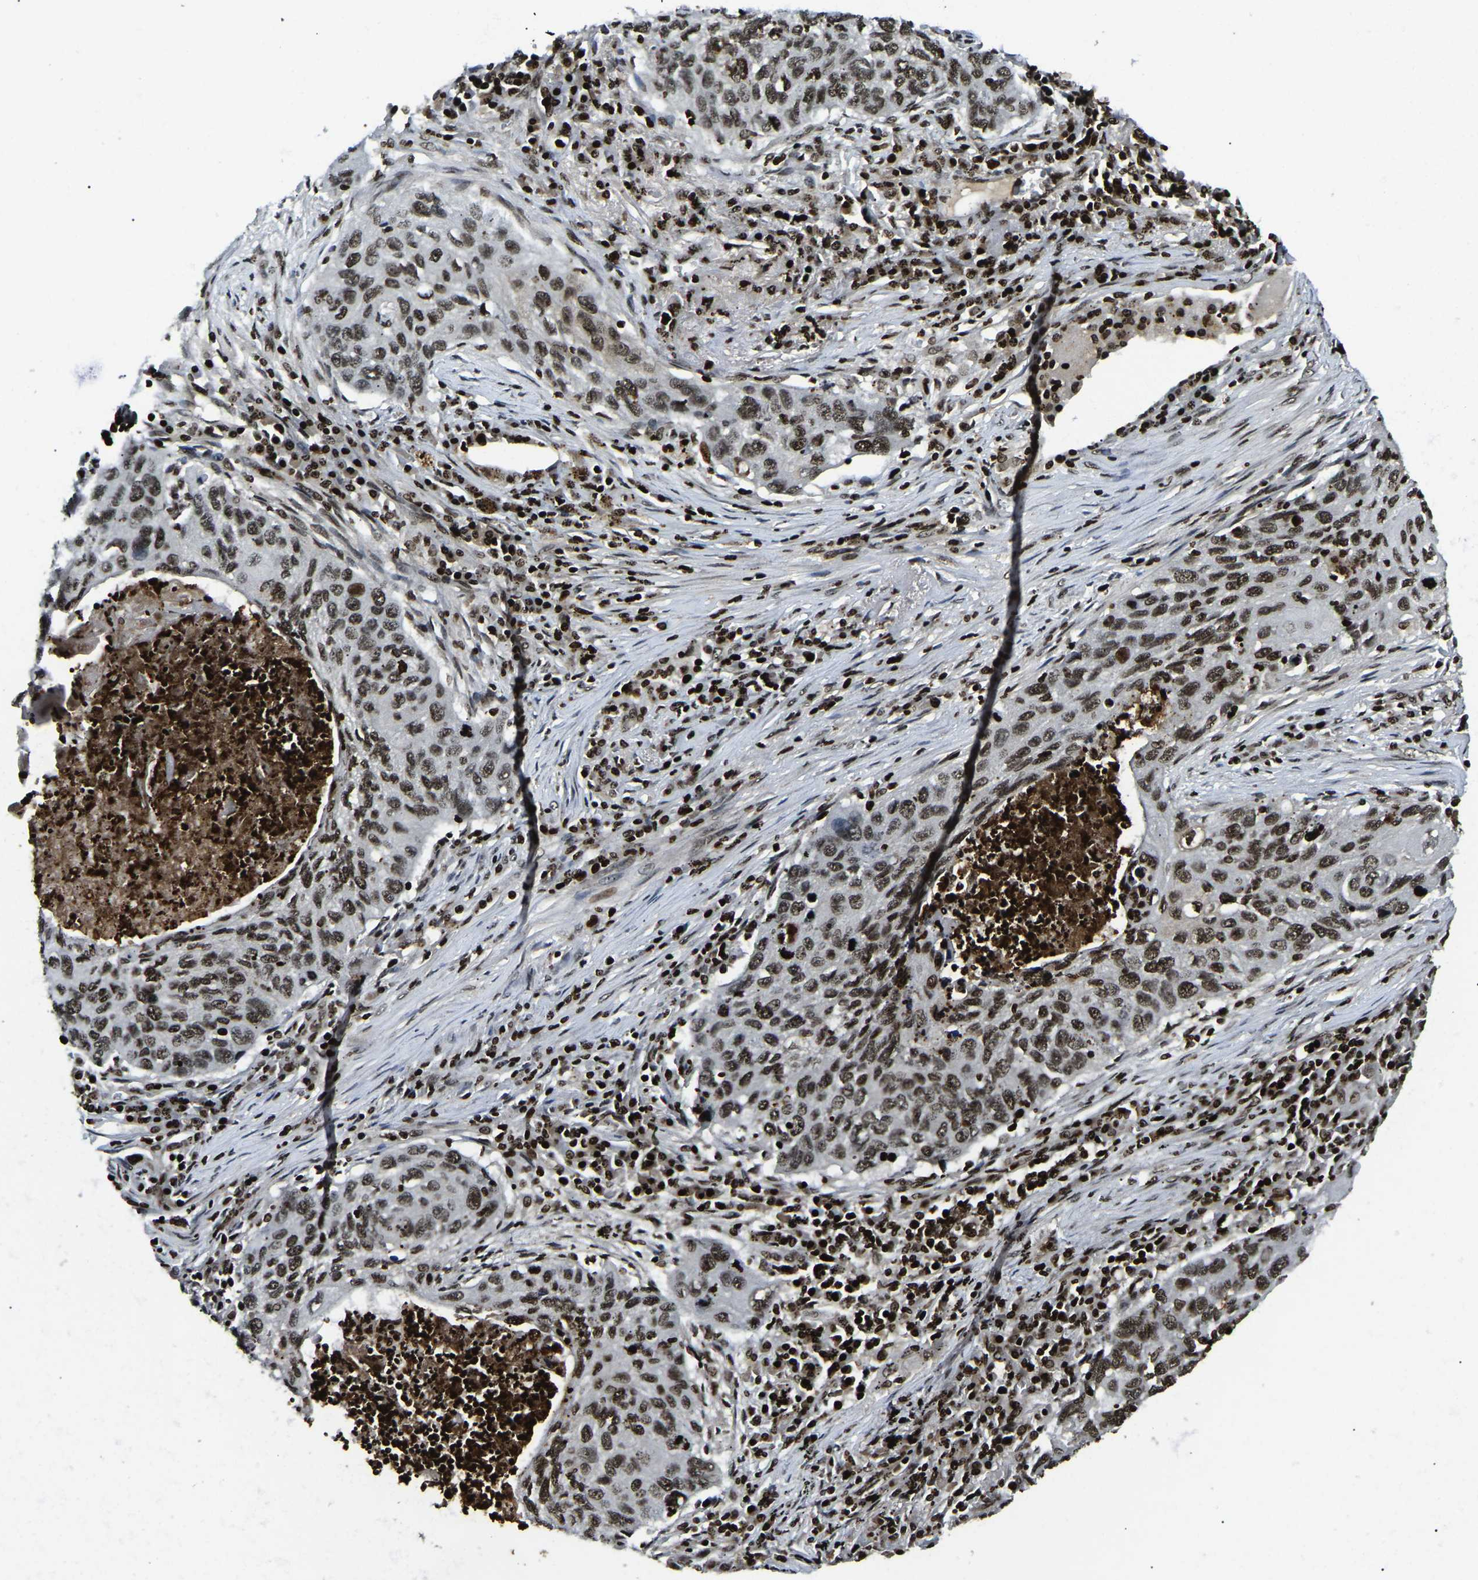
{"staining": {"intensity": "moderate", "quantity": "25%-75%", "location": "nuclear"}, "tissue": "lung cancer", "cell_type": "Tumor cells", "image_type": "cancer", "snomed": [{"axis": "morphology", "description": "Squamous cell carcinoma, NOS"}, {"axis": "topography", "description": "Lung"}], "caption": "Immunohistochemistry (DAB) staining of lung cancer shows moderate nuclear protein positivity in about 25%-75% of tumor cells.", "gene": "LRRC61", "patient": {"sex": "female", "age": 63}}